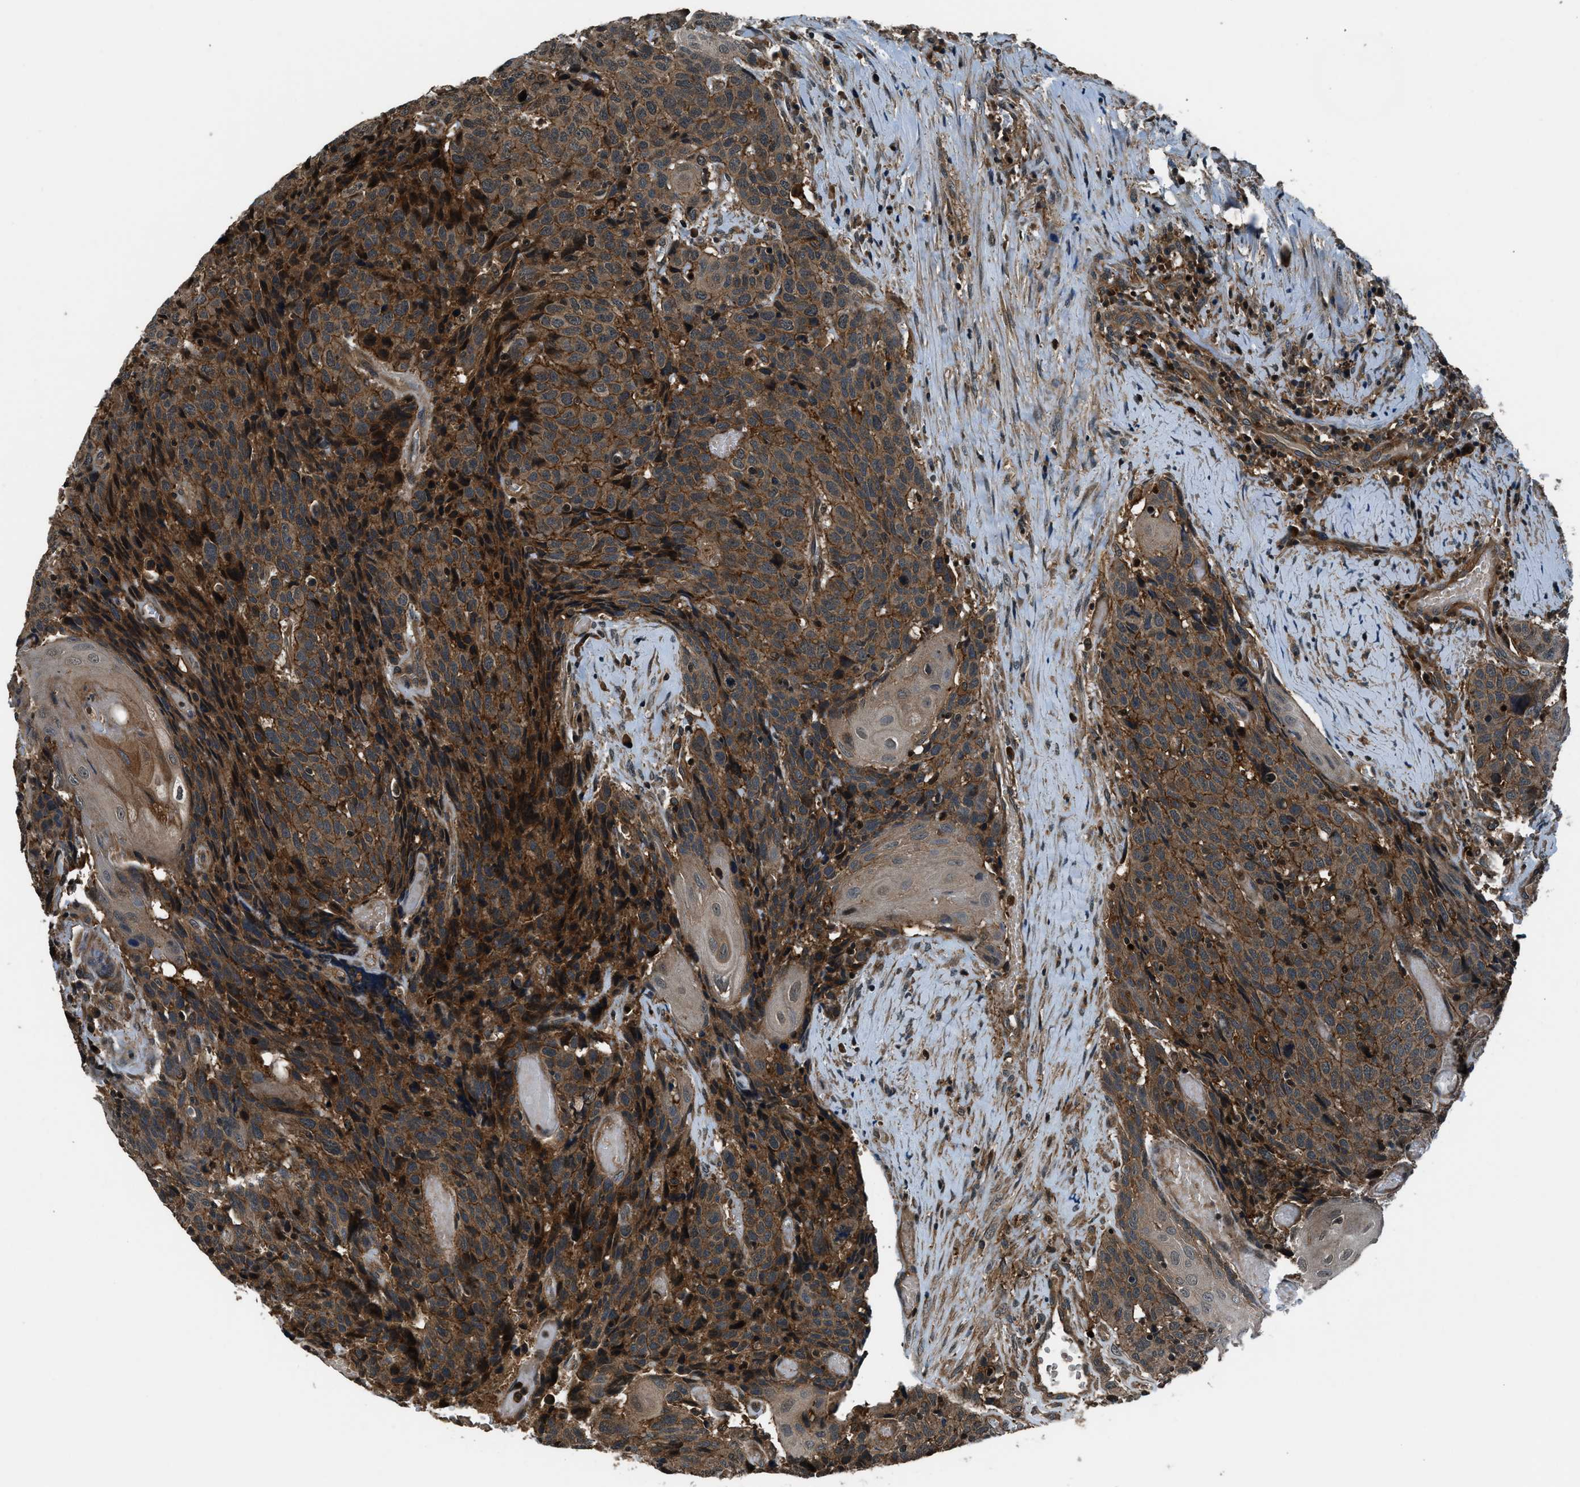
{"staining": {"intensity": "strong", "quantity": ">75%", "location": "cytoplasmic/membranous"}, "tissue": "head and neck cancer", "cell_type": "Tumor cells", "image_type": "cancer", "snomed": [{"axis": "morphology", "description": "Squamous cell carcinoma, NOS"}, {"axis": "topography", "description": "Head-Neck"}], "caption": "Immunohistochemical staining of head and neck squamous cell carcinoma shows strong cytoplasmic/membranous protein expression in about >75% of tumor cells.", "gene": "ARHGEF11", "patient": {"sex": "male", "age": 66}}